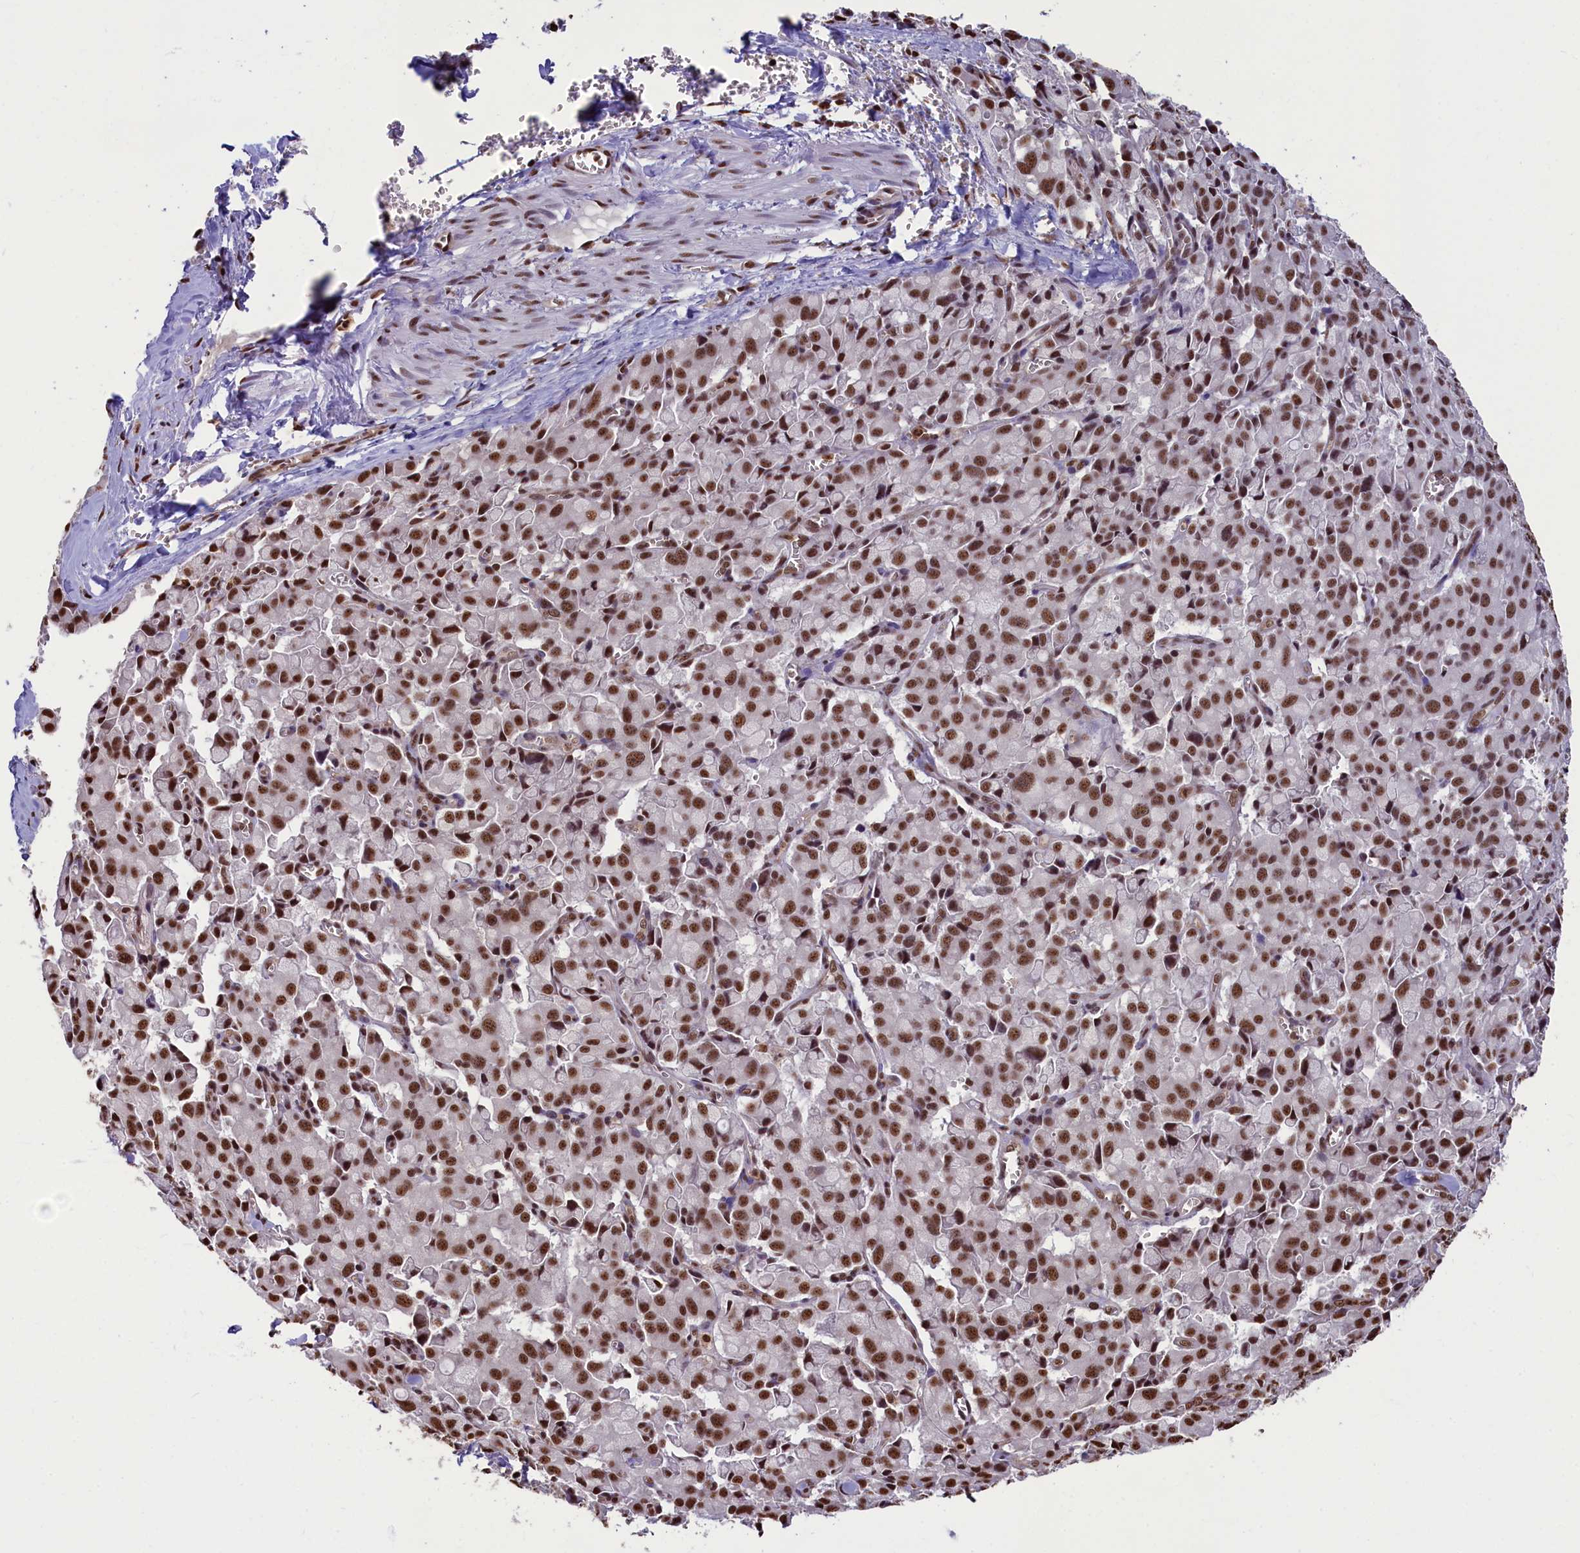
{"staining": {"intensity": "strong", "quantity": ">75%", "location": "nuclear"}, "tissue": "pancreatic cancer", "cell_type": "Tumor cells", "image_type": "cancer", "snomed": [{"axis": "morphology", "description": "Adenocarcinoma, NOS"}, {"axis": "topography", "description": "Pancreas"}], "caption": "Protein expression analysis of human pancreatic cancer reveals strong nuclear staining in approximately >75% of tumor cells. (Brightfield microscopy of DAB IHC at high magnification).", "gene": "SNRPD2", "patient": {"sex": "male", "age": 65}}